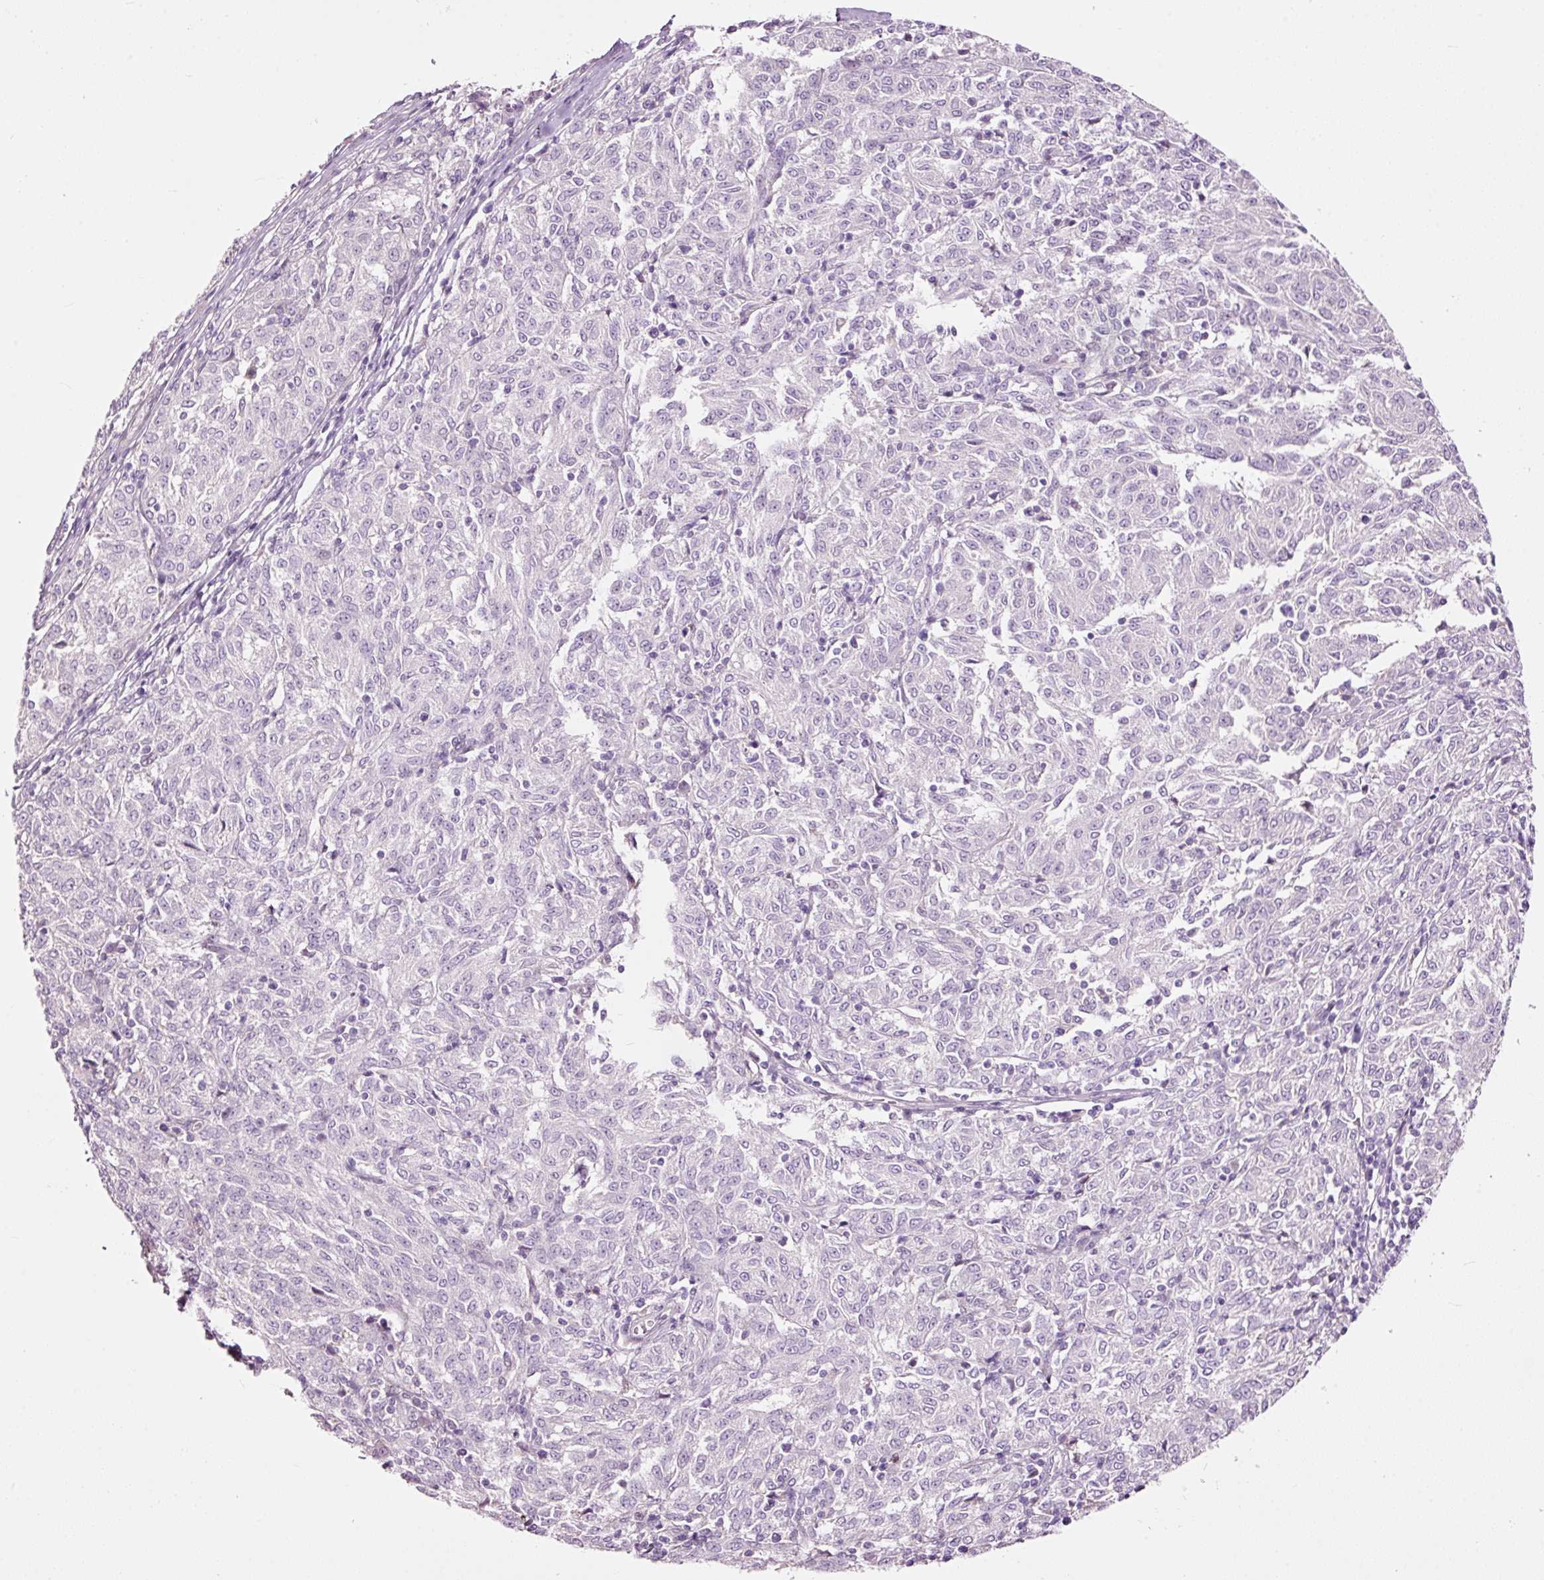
{"staining": {"intensity": "negative", "quantity": "none", "location": "none"}, "tissue": "melanoma", "cell_type": "Tumor cells", "image_type": "cancer", "snomed": [{"axis": "morphology", "description": "Malignant melanoma, NOS"}, {"axis": "topography", "description": "Skin"}], "caption": "A high-resolution histopathology image shows IHC staining of malignant melanoma, which displays no significant expression in tumor cells.", "gene": "FCRL4", "patient": {"sex": "female", "age": 72}}